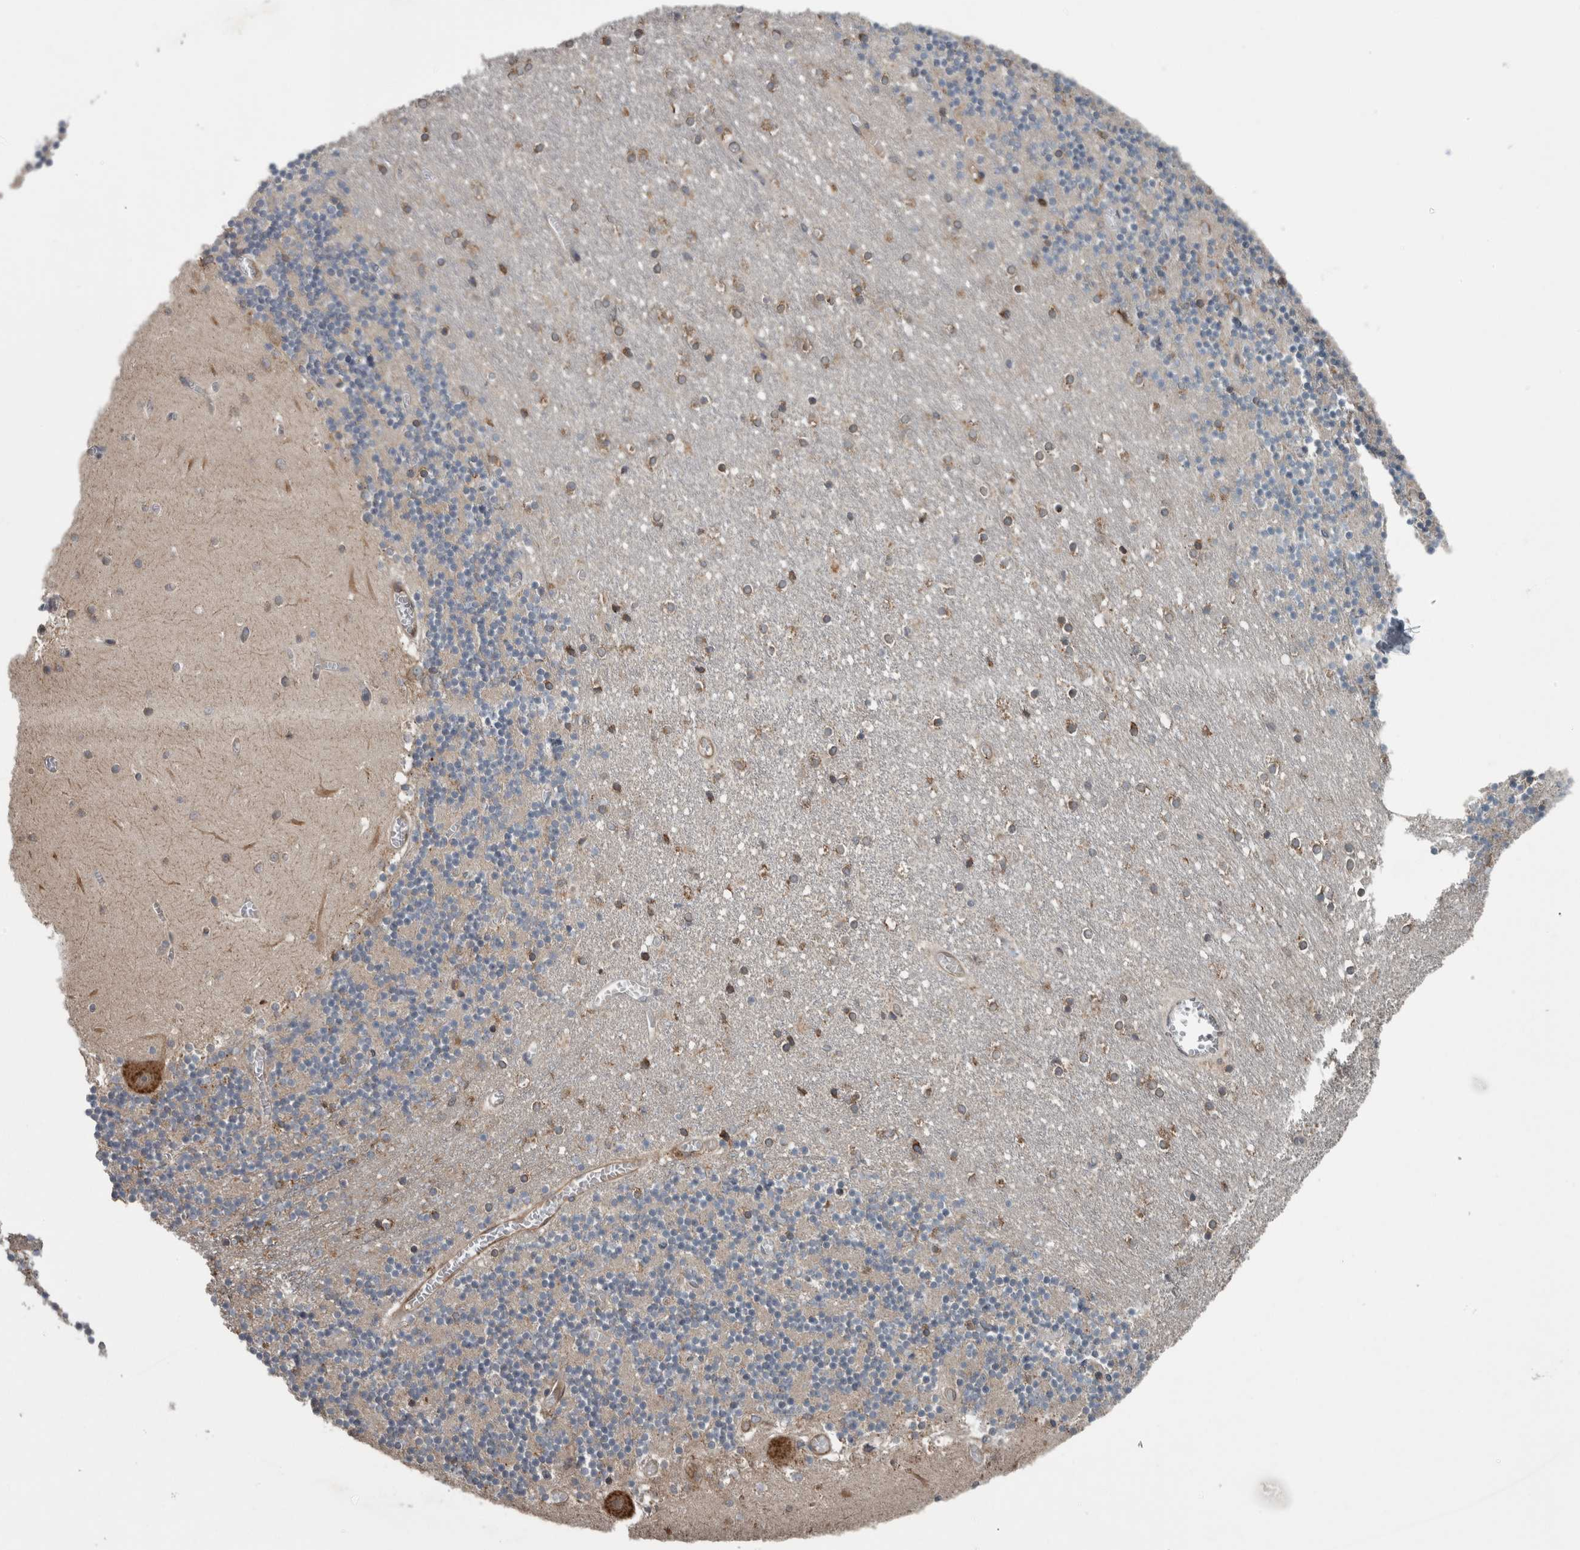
{"staining": {"intensity": "weak", "quantity": "<25%", "location": "cytoplasmic/membranous"}, "tissue": "cerebellum", "cell_type": "Cells in granular layer", "image_type": "normal", "snomed": [{"axis": "morphology", "description": "Normal tissue, NOS"}, {"axis": "topography", "description": "Cerebellum"}], "caption": "A micrograph of human cerebellum is negative for staining in cells in granular layer. (Stains: DAB (3,3'-diaminobenzidine) immunohistochemistry (IHC) with hematoxylin counter stain, Microscopy: brightfield microscopy at high magnification).", "gene": "EXOC8", "patient": {"sex": "female", "age": 28}}